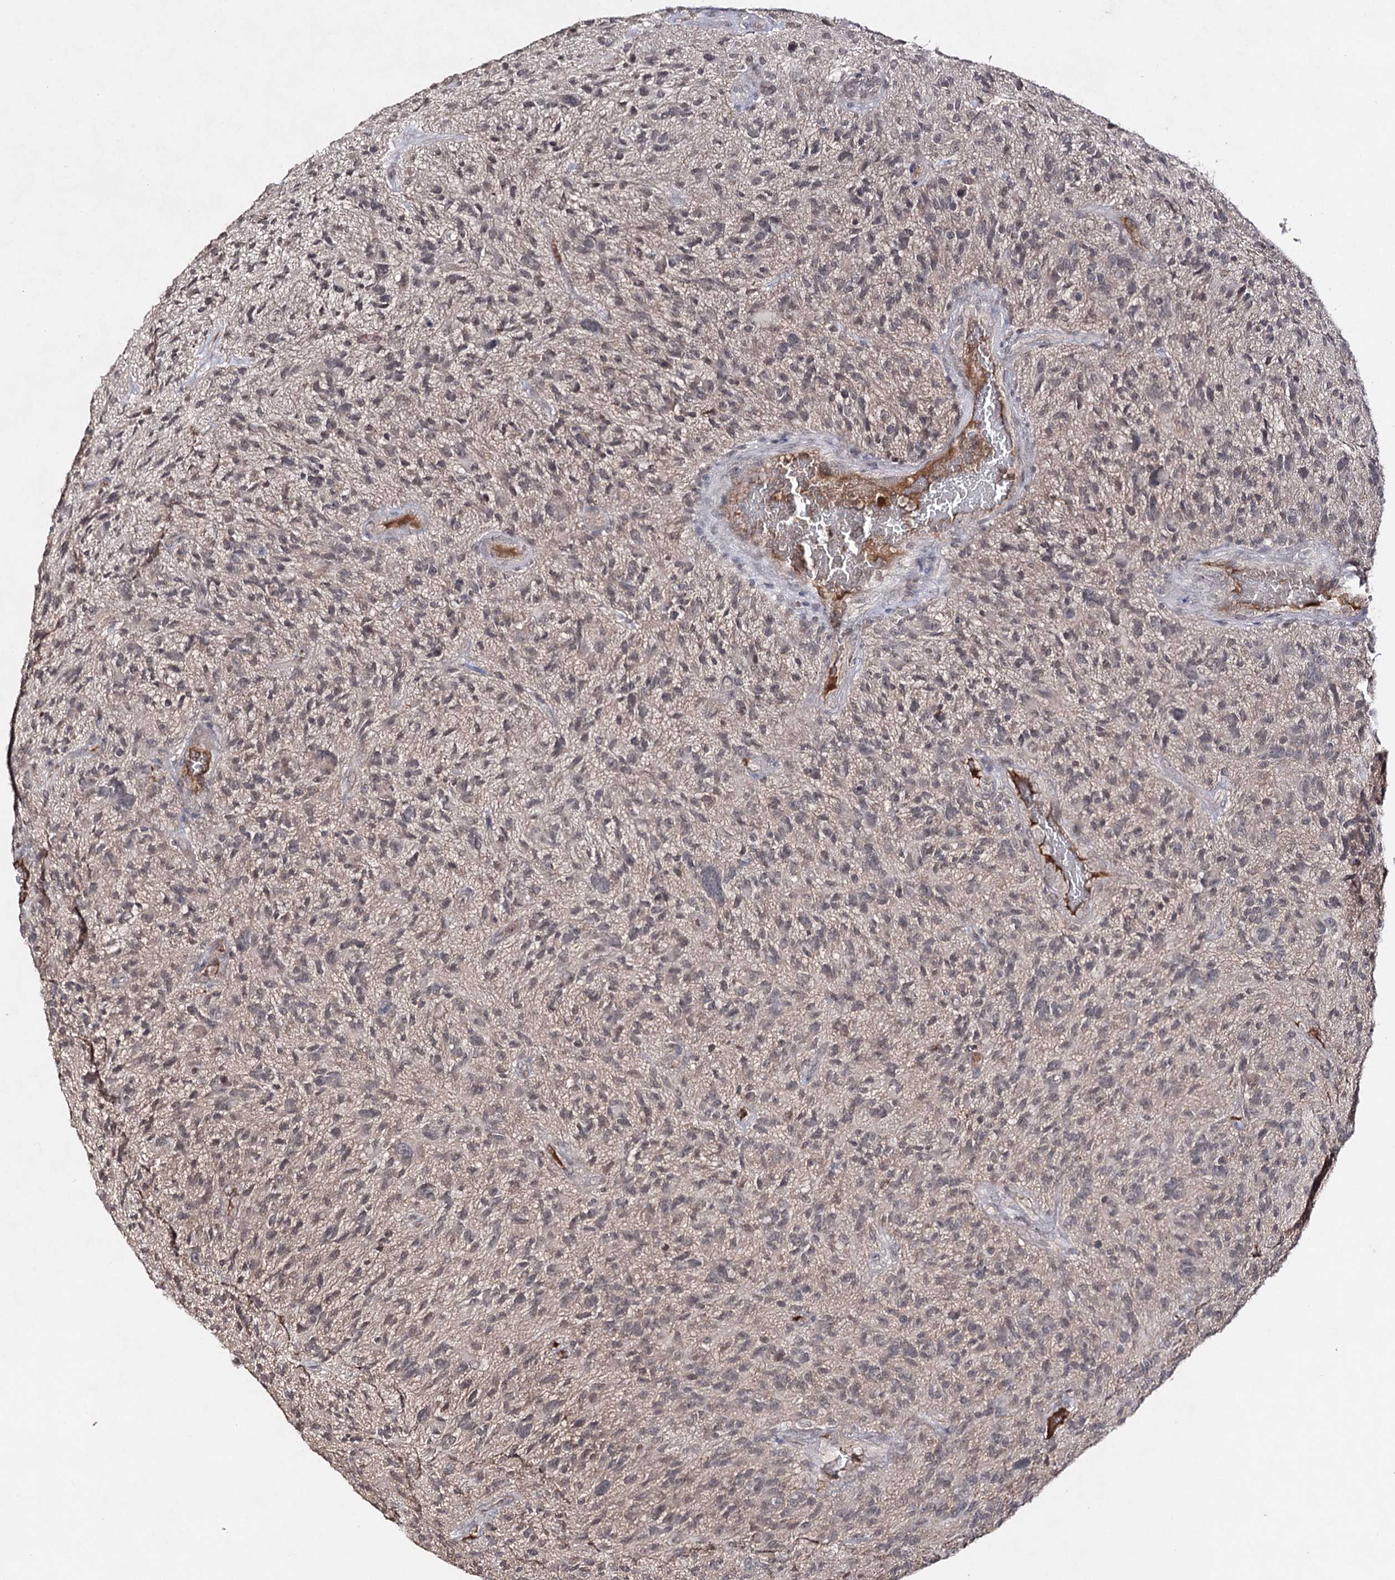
{"staining": {"intensity": "weak", "quantity": "25%-75%", "location": "cytoplasmic/membranous"}, "tissue": "glioma", "cell_type": "Tumor cells", "image_type": "cancer", "snomed": [{"axis": "morphology", "description": "Glioma, malignant, High grade"}, {"axis": "topography", "description": "Brain"}], "caption": "Malignant glioma (high-grade) was stained to show a protein in brown. There is low levels of weak cytoplasmic/membranous expression in about 25%-75% of tumor cells.", "gene": "SYNGR3", "patient": {"sex": "male", "age": 47}}